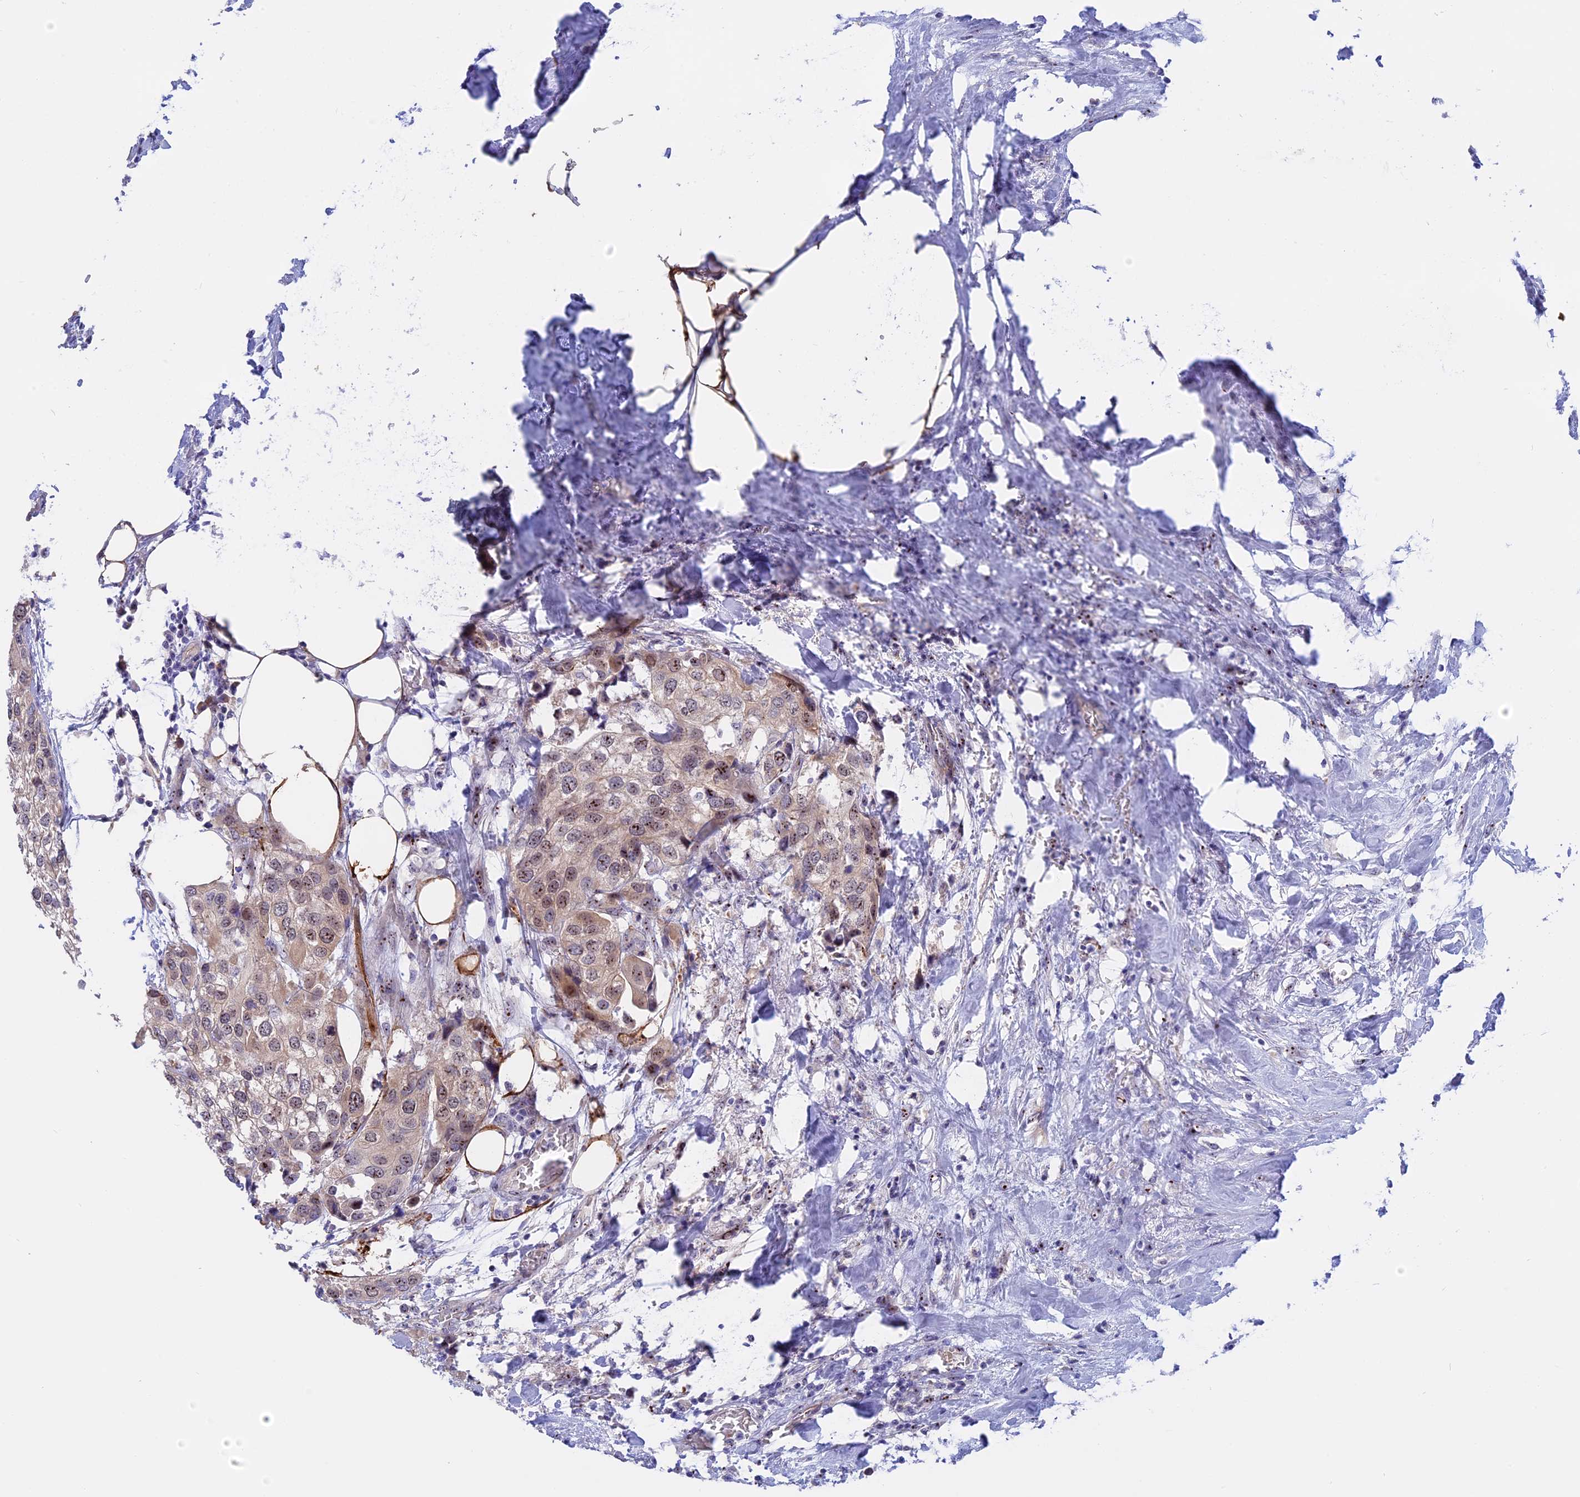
{"staining": {"intensity": "weak", "quantity": ">75%", "location": "nuclear"}, "tissue": "urothelial cancer", "cell_type": "Tumor cells", "image_type": "cancer", "snomed": [{"axis": "morphology", "description": "Urothelial carcinoma, High grade"}, {"axis": "topography", "description": "Urinary bladder"}], "caption": "Approximately >75% of tumor cells in human high-grade urothelial carcinoma reveal weak nuclear protein expression as visualized by brown immunohistochemical staining.", "gene": "DBNDD1", "patient": {"sex": "male", "age": 64}}